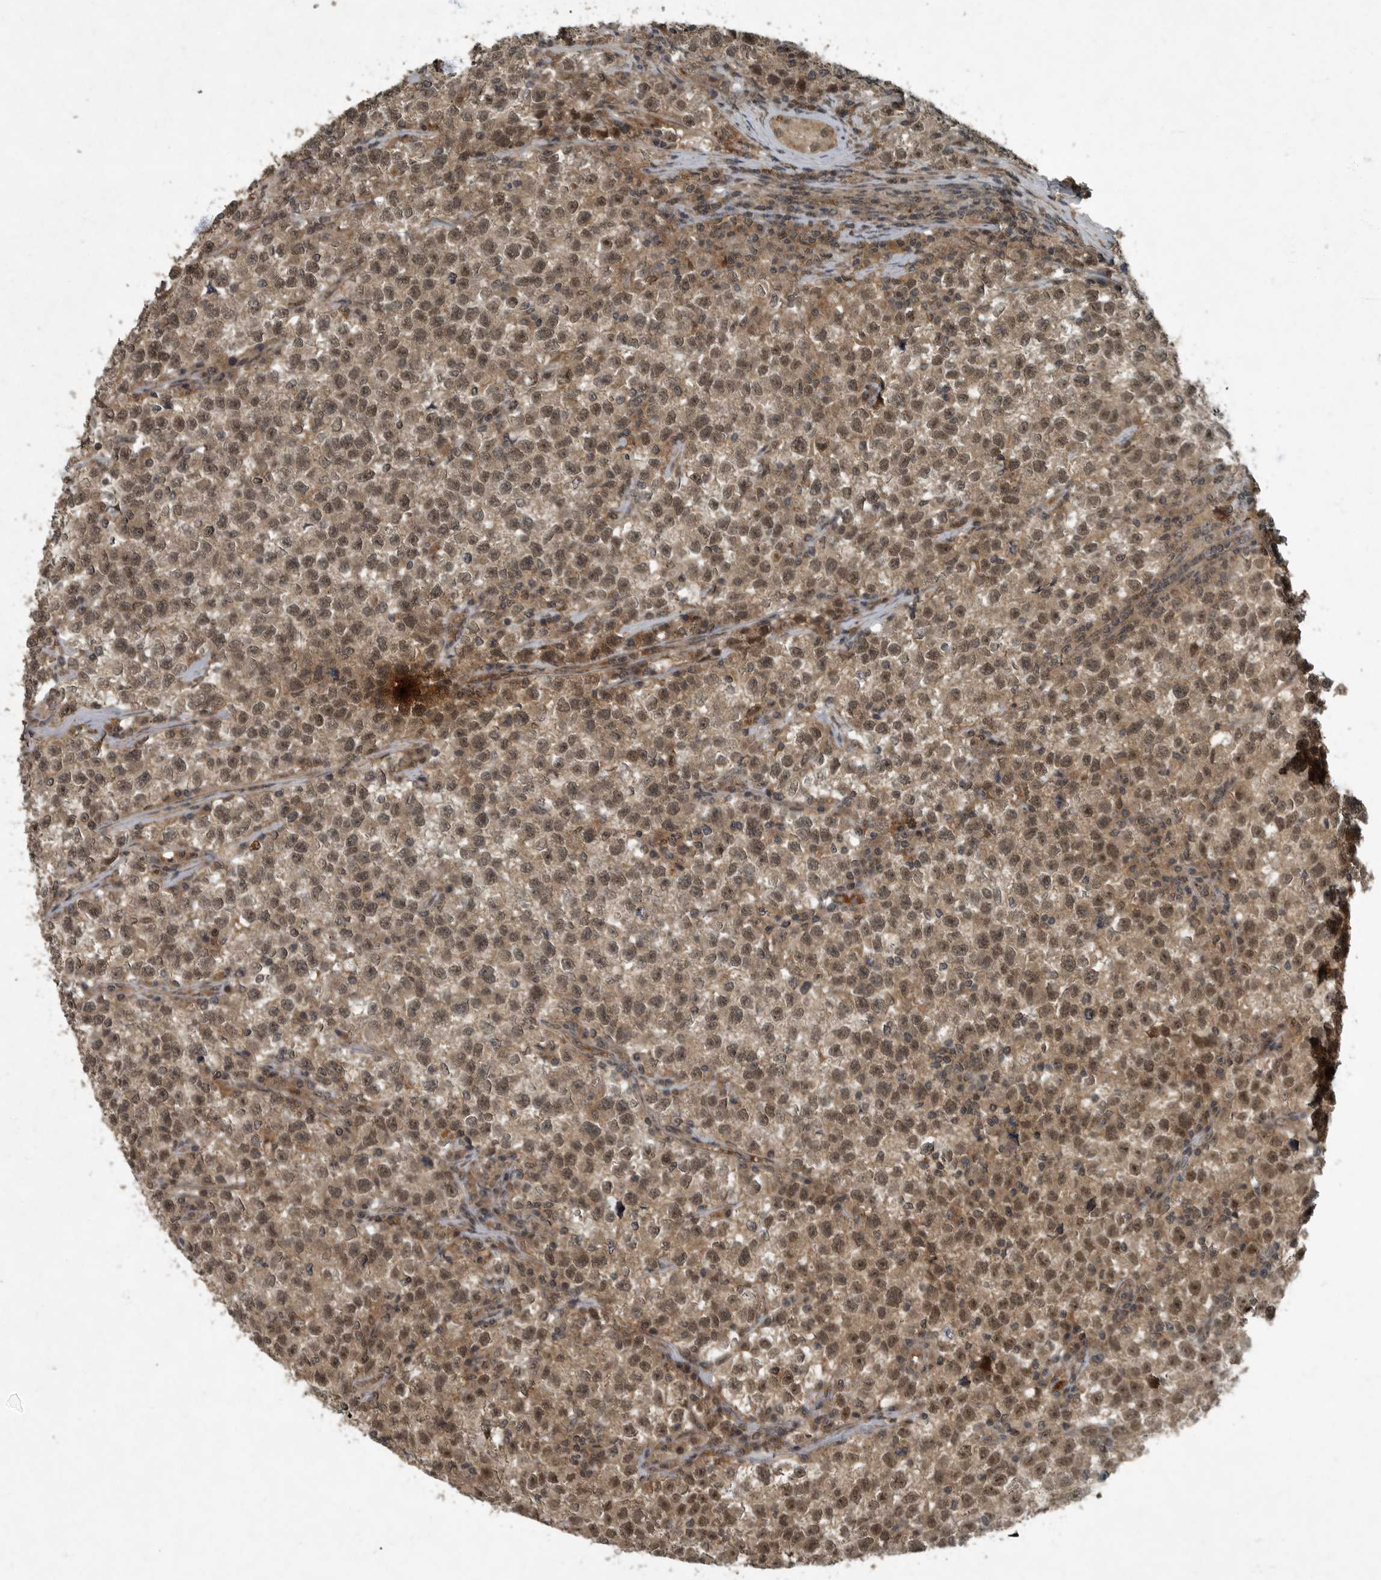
{"staining": {"intensity": "moderate", "quantity": ">75%", "location": "cytoplasmic/membranous,nuclear"}, "tissue": "testis cancer", "cell_type": "Tumor cells", "image_type": "cancer", "snomed": [{"axis": "morphology", "description": "Seminoma, NOS"}, {"axis": "topography", "description": "Testis"}], "caption": "The histopathology image reveals immunohistochemical staining of seminoma (testis). There is moderate cytoplasmic/membranous and nuclear positivity is identified in approximately >75% of tumor cells.", "gene": "FOXO1", "patient": {"sex": "male", "age": 22}}